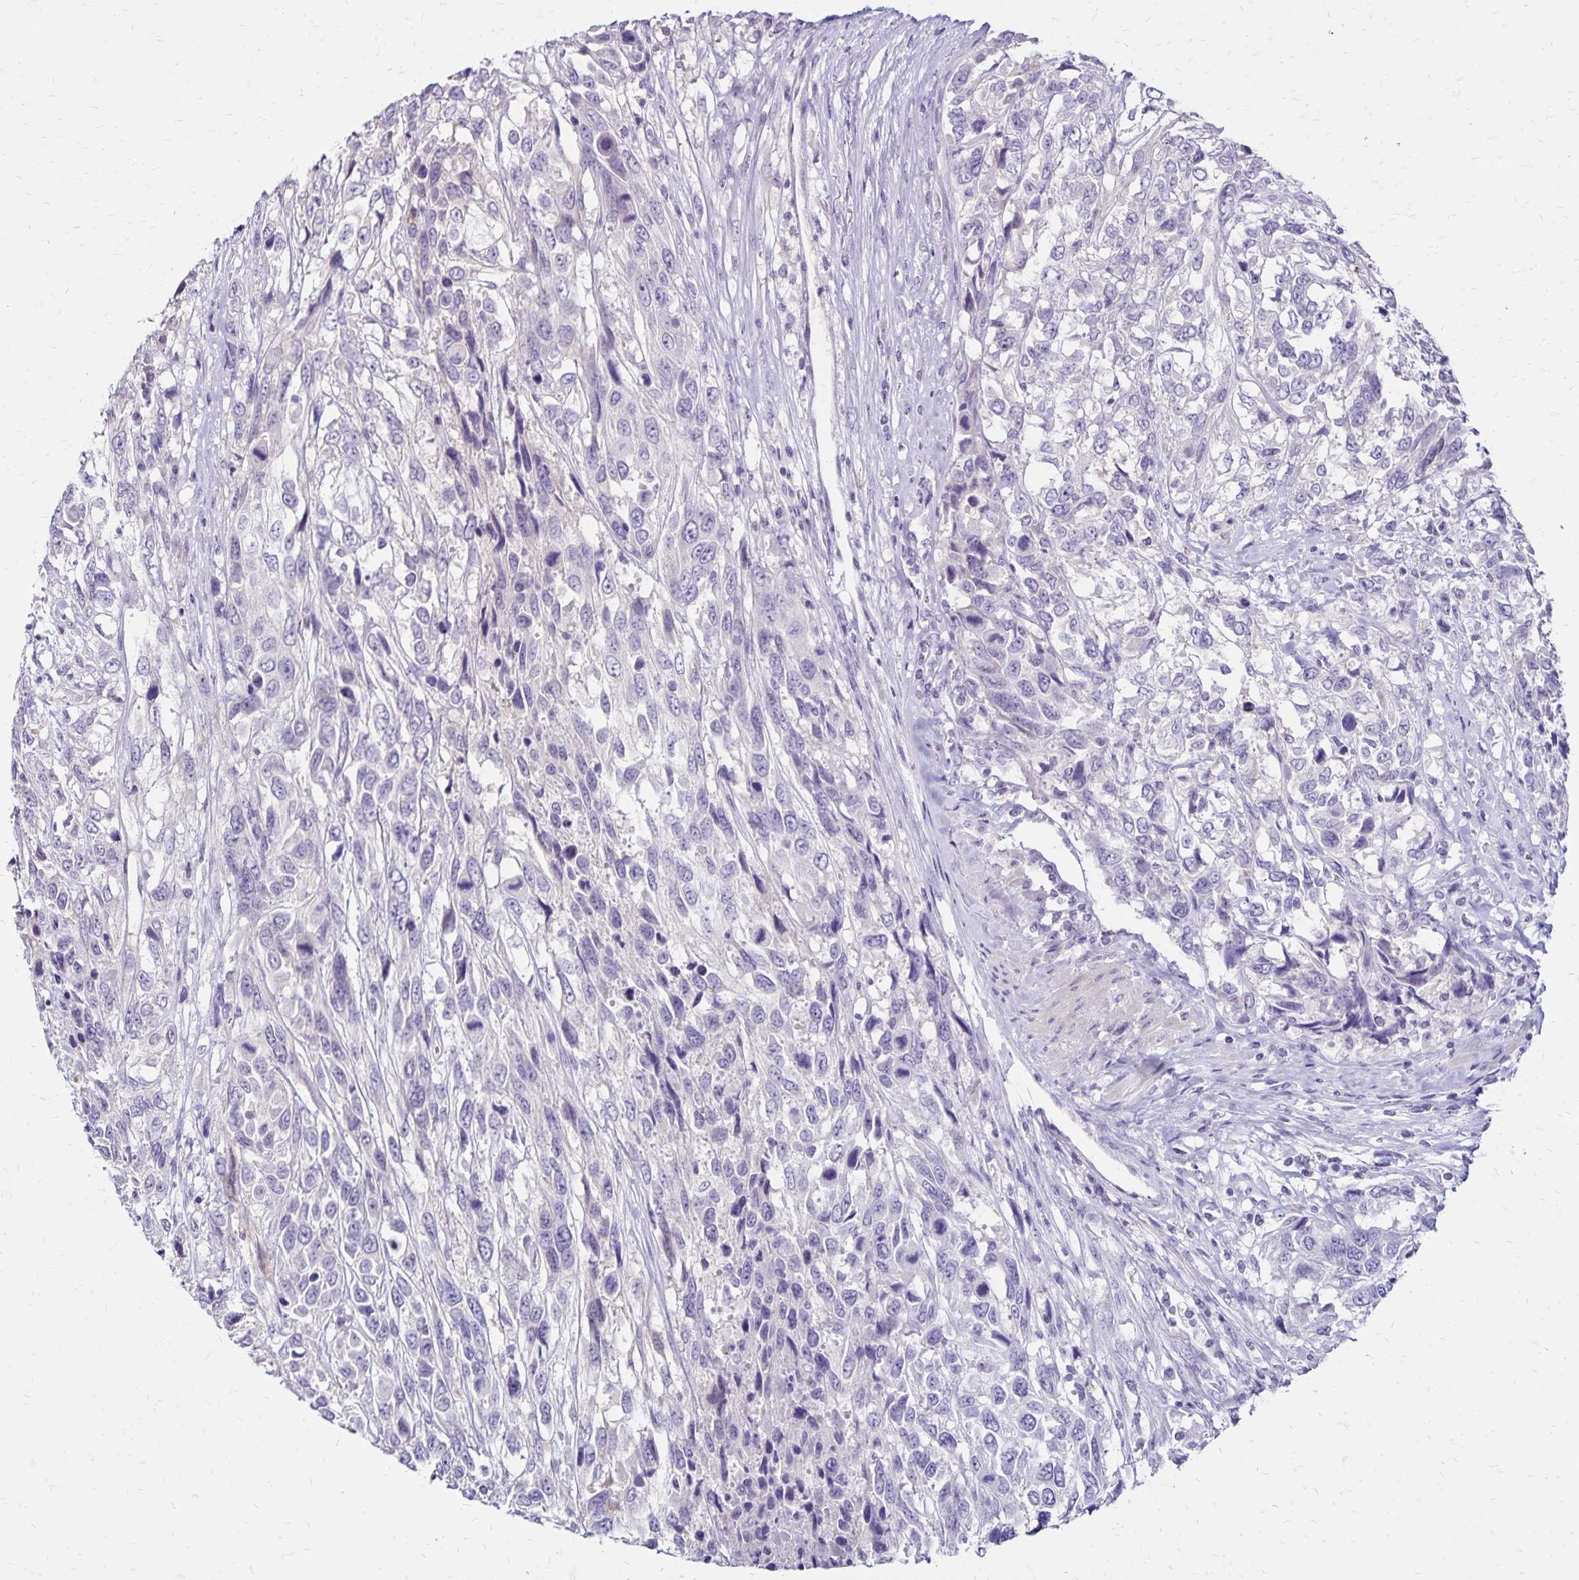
{"staining": {"intensity": "negative", "quantity": "none", "location": "none"}, "tissue": "urothelial cancer", "cell_type": "Tumor cells", "image_type": "cancer", "snomed": [{"axis": "morphology", "description": "Urothelial carcinoma, High grade"}, {"axis": "topography", "description": "Urinary bladder"}], "caption": "A micrograph of high-grade urothelial carcinoma stained for a protein reveals no brown staining in tumor cells.", "gene": "SH3GL3", "patient": {"sex": "female", "age": 70}}